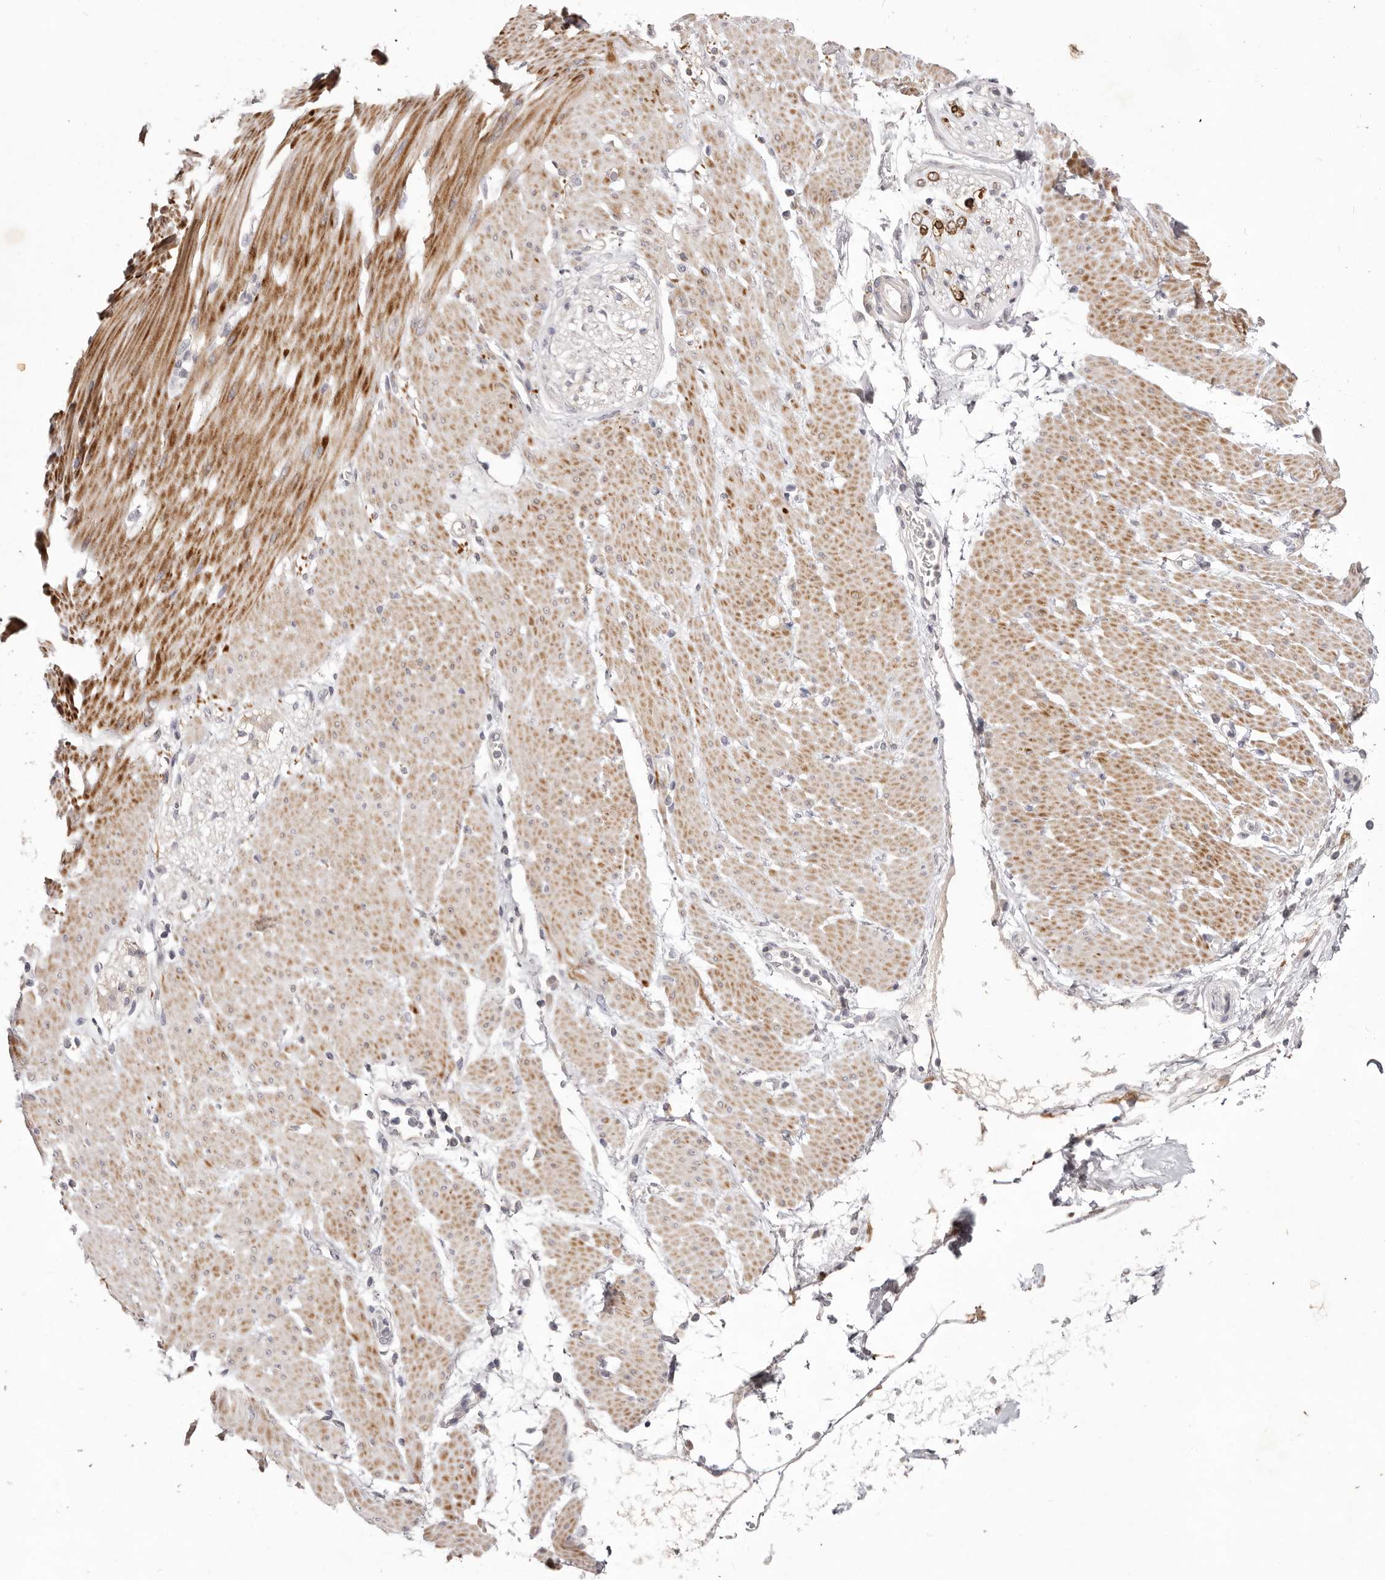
{"staining": {"intensity": "moderate", "quantity": "<25%", "location": "cytoplasmic/membranous"}, "tissue": "adipose tissue", "cell_type": "Adipocytes", "image_type": "normal", "snomed": [{"axis": "morphology", "description": "Normal tissue, NOS"}, {"axis": "morphology", "description": "Adenocarcinoma, NOS"}, {"axis": "topography", "description": "Duodenum"}, {"axis": "topography", "description": "Peripheral nerve tissue"}], "caption": "Brown immunohistochemical staining in unremarkable human adipose tissue demonstrates moderate cytoplasmic/membranous staining in about <25% of adipocytes.", "gene": "GARNL3", "patient": {"sex": "female", "age": 60}}